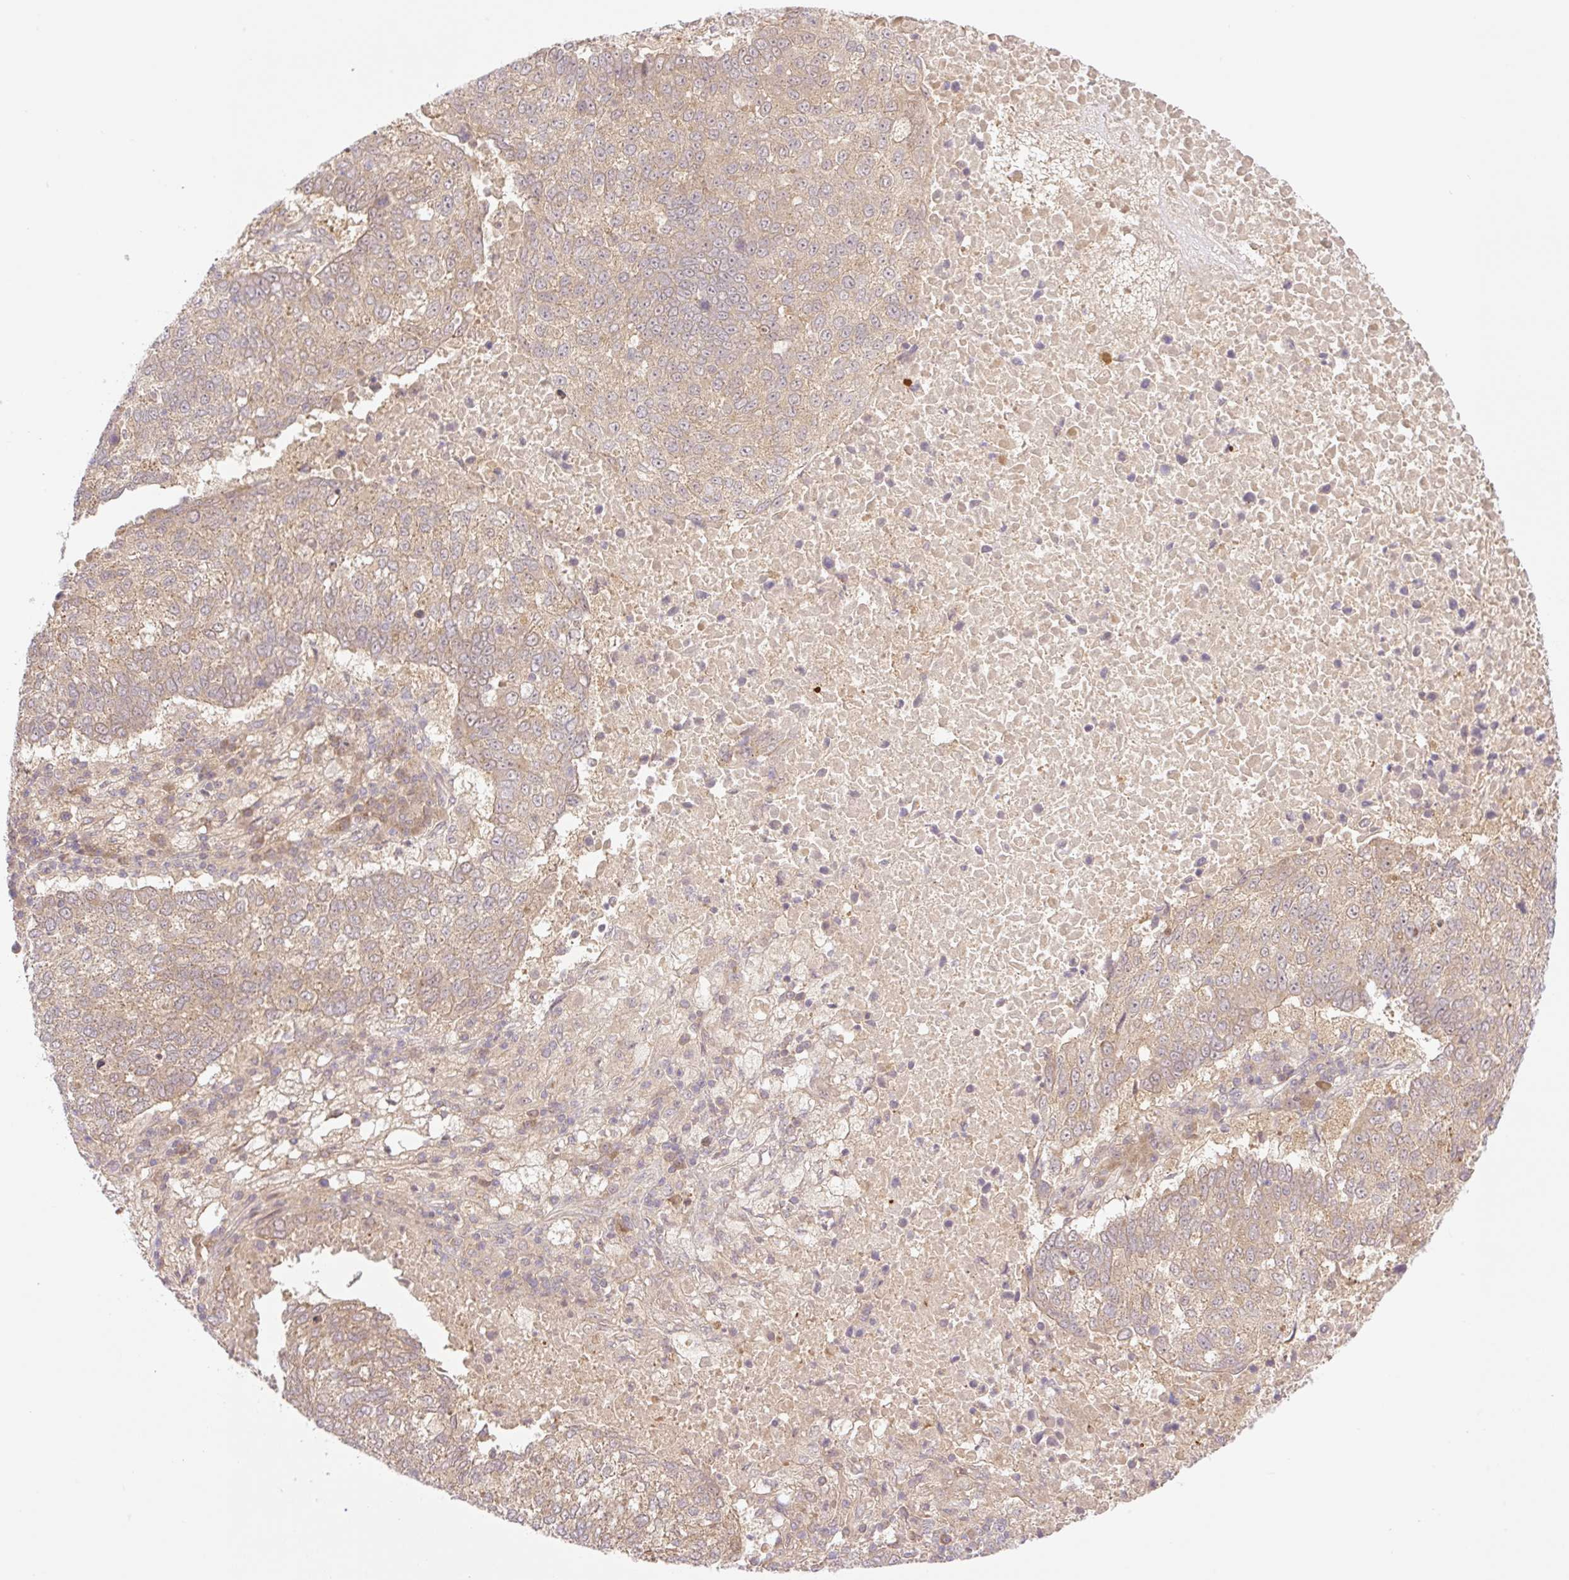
{"staining": {"intensity": "weak", "quantity": ">75%", "location": "cytoplasmic/membranous"}, "tissue": "lung cancer", "cell_type": "Tumor cells", "image_type": "cancer", "snomed": [{"axis": "morphology", "description": "Squamous cell carcinoma, NOS"}, {"axis": "topography", "description": "Lung"}], "caption": "Tumor cells exhibit weak cytoplasmic/membranous positivity in approximately >75% of cells in squamous cell carcinoma (lung). The staining was performed using DAB (3,3'-diaminobenzidine), with brown indicating positive protein expression. Nuclei are stained blue with hematoxylin.", "gene": "VPS25", "patient": {"sex": "male", "age": 73}}